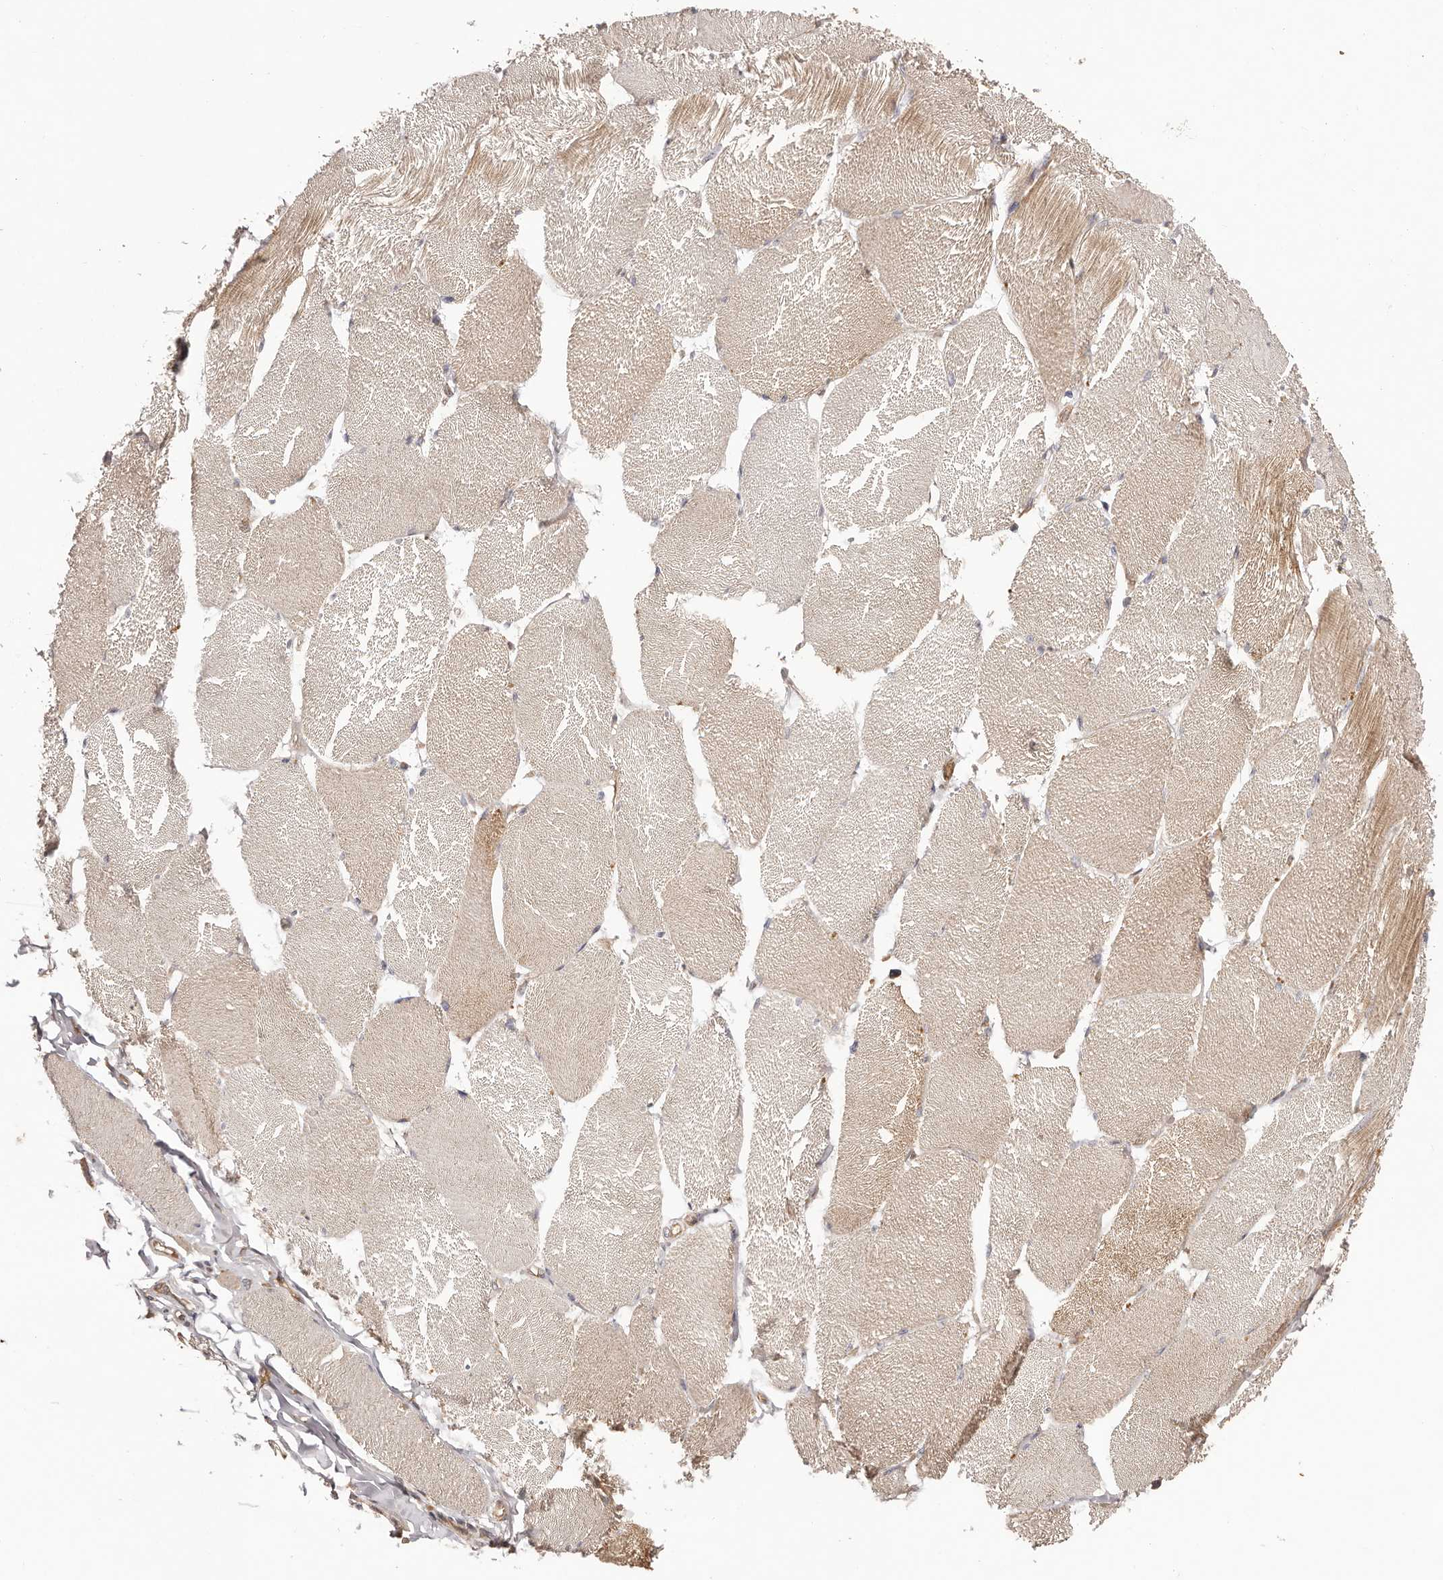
{"staining": {"intensity": "weak", "quantity": "25%-75%", "location": "cytoplasmic/membranous"}, "tissue": "skeletal muscle", "cell_type": "Myocytes", "image_type": "normal", "snomed": [{"axis": "morphology", "description": "Normal tissue, NOS"}, {"axis": "topography", "description": "Skin"}, {"axis": "topography", "description": "Skeletal muscle"}], "caption": "An image of skeletal muscle stained for a protein displays weak cytoplasmic/membranous brown staining in myocytes. (DAB (3,3'-diaminobenzidine) IHC with brightfield microscopy, high magnification).", "gene": "UBR2", "patient": {"sex": "male", "age": 83}}